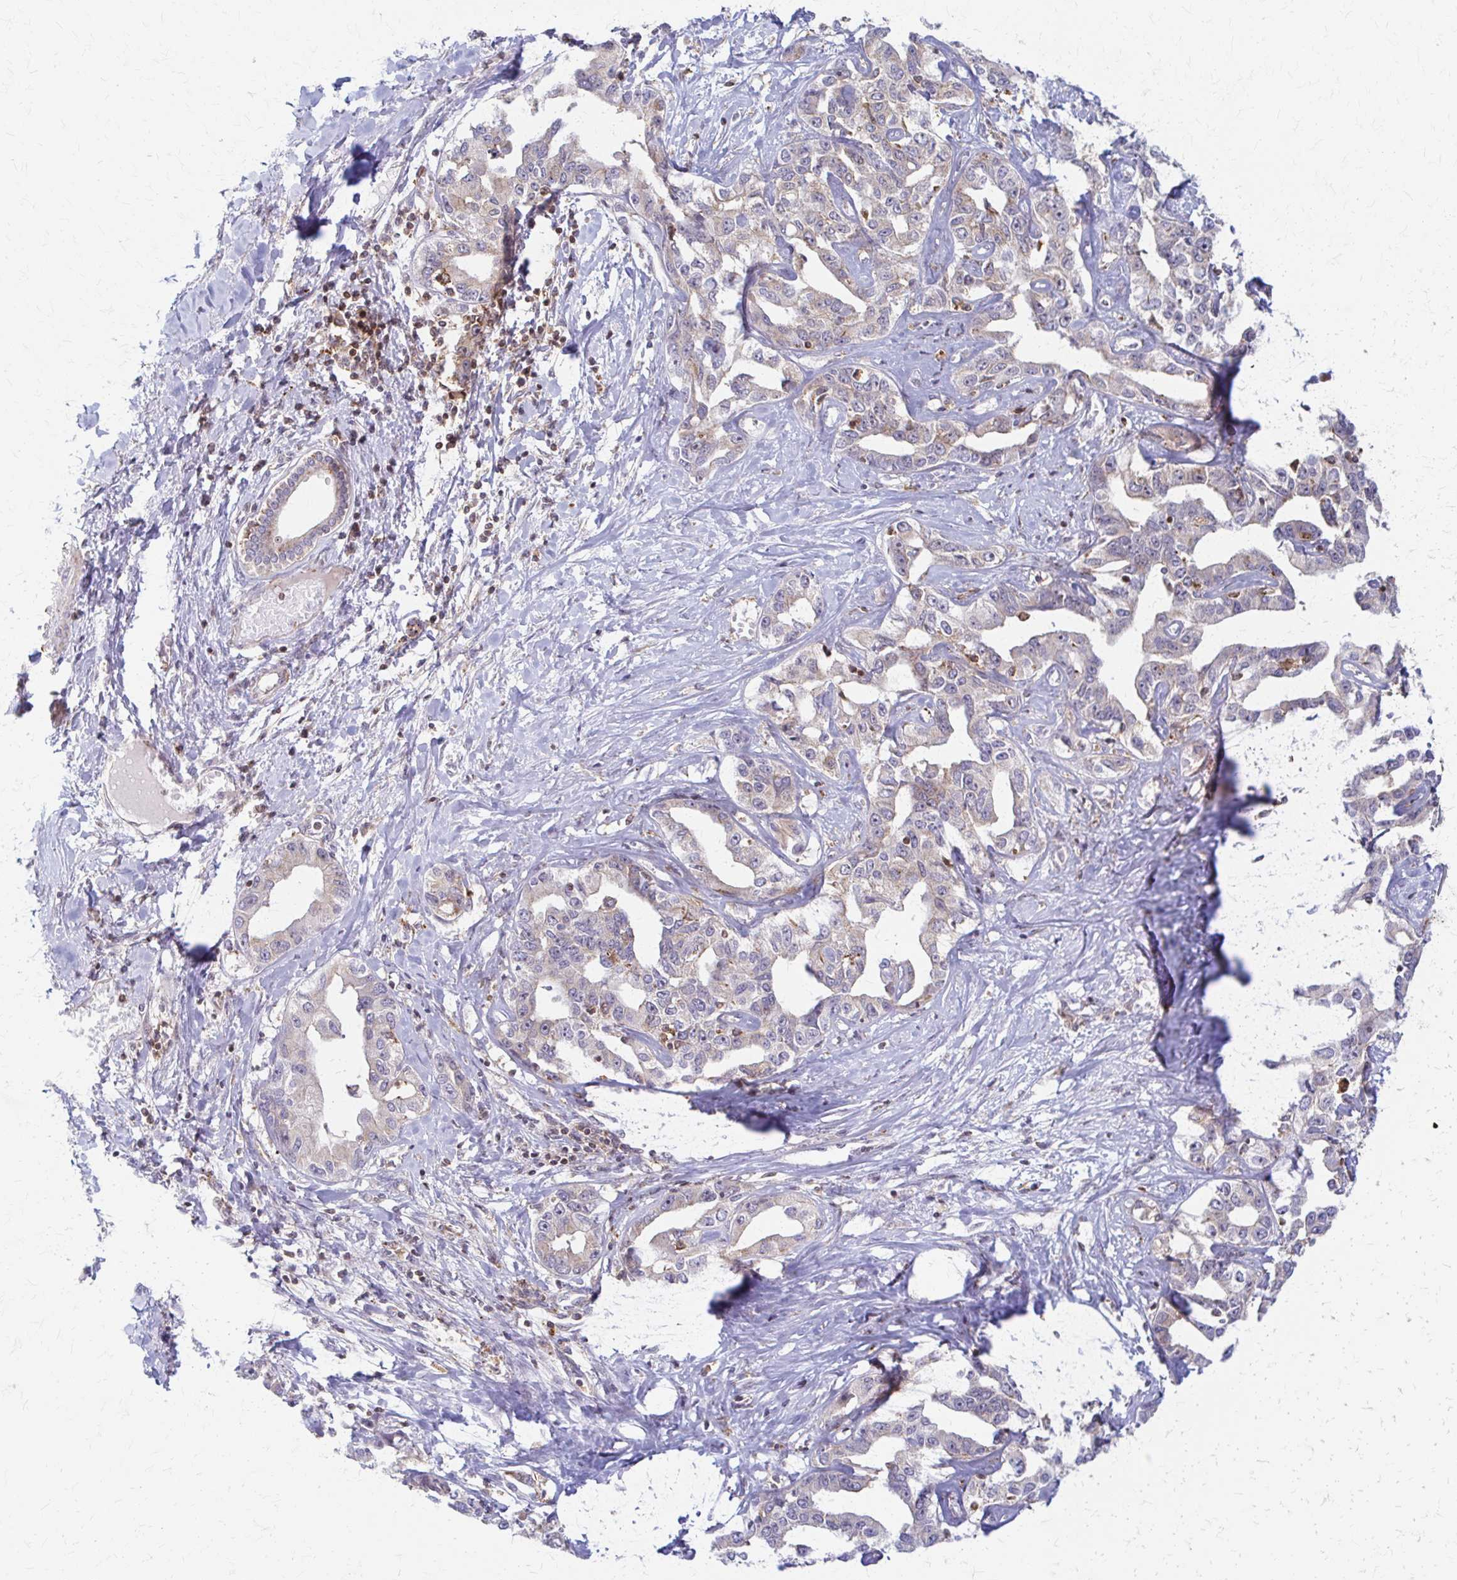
{"staining": {"intensity": "weak", "quantity": "<25%", "location": "cytoplasmic/membranous"}, "tissue": "liver cancer", "cell_type": "Tumor cells", "image_type": "cancer", "snomed": [{"axis": "morphology", "description": "Cholangiocarcinoma"}, {"axis": "topography", "description": "Liver"}], "caption": "Tumor cells are negative for protein expression in human liver cancer.", "gene": "ARHGAP35", "patient": {"sex": "male", "age": 59}}